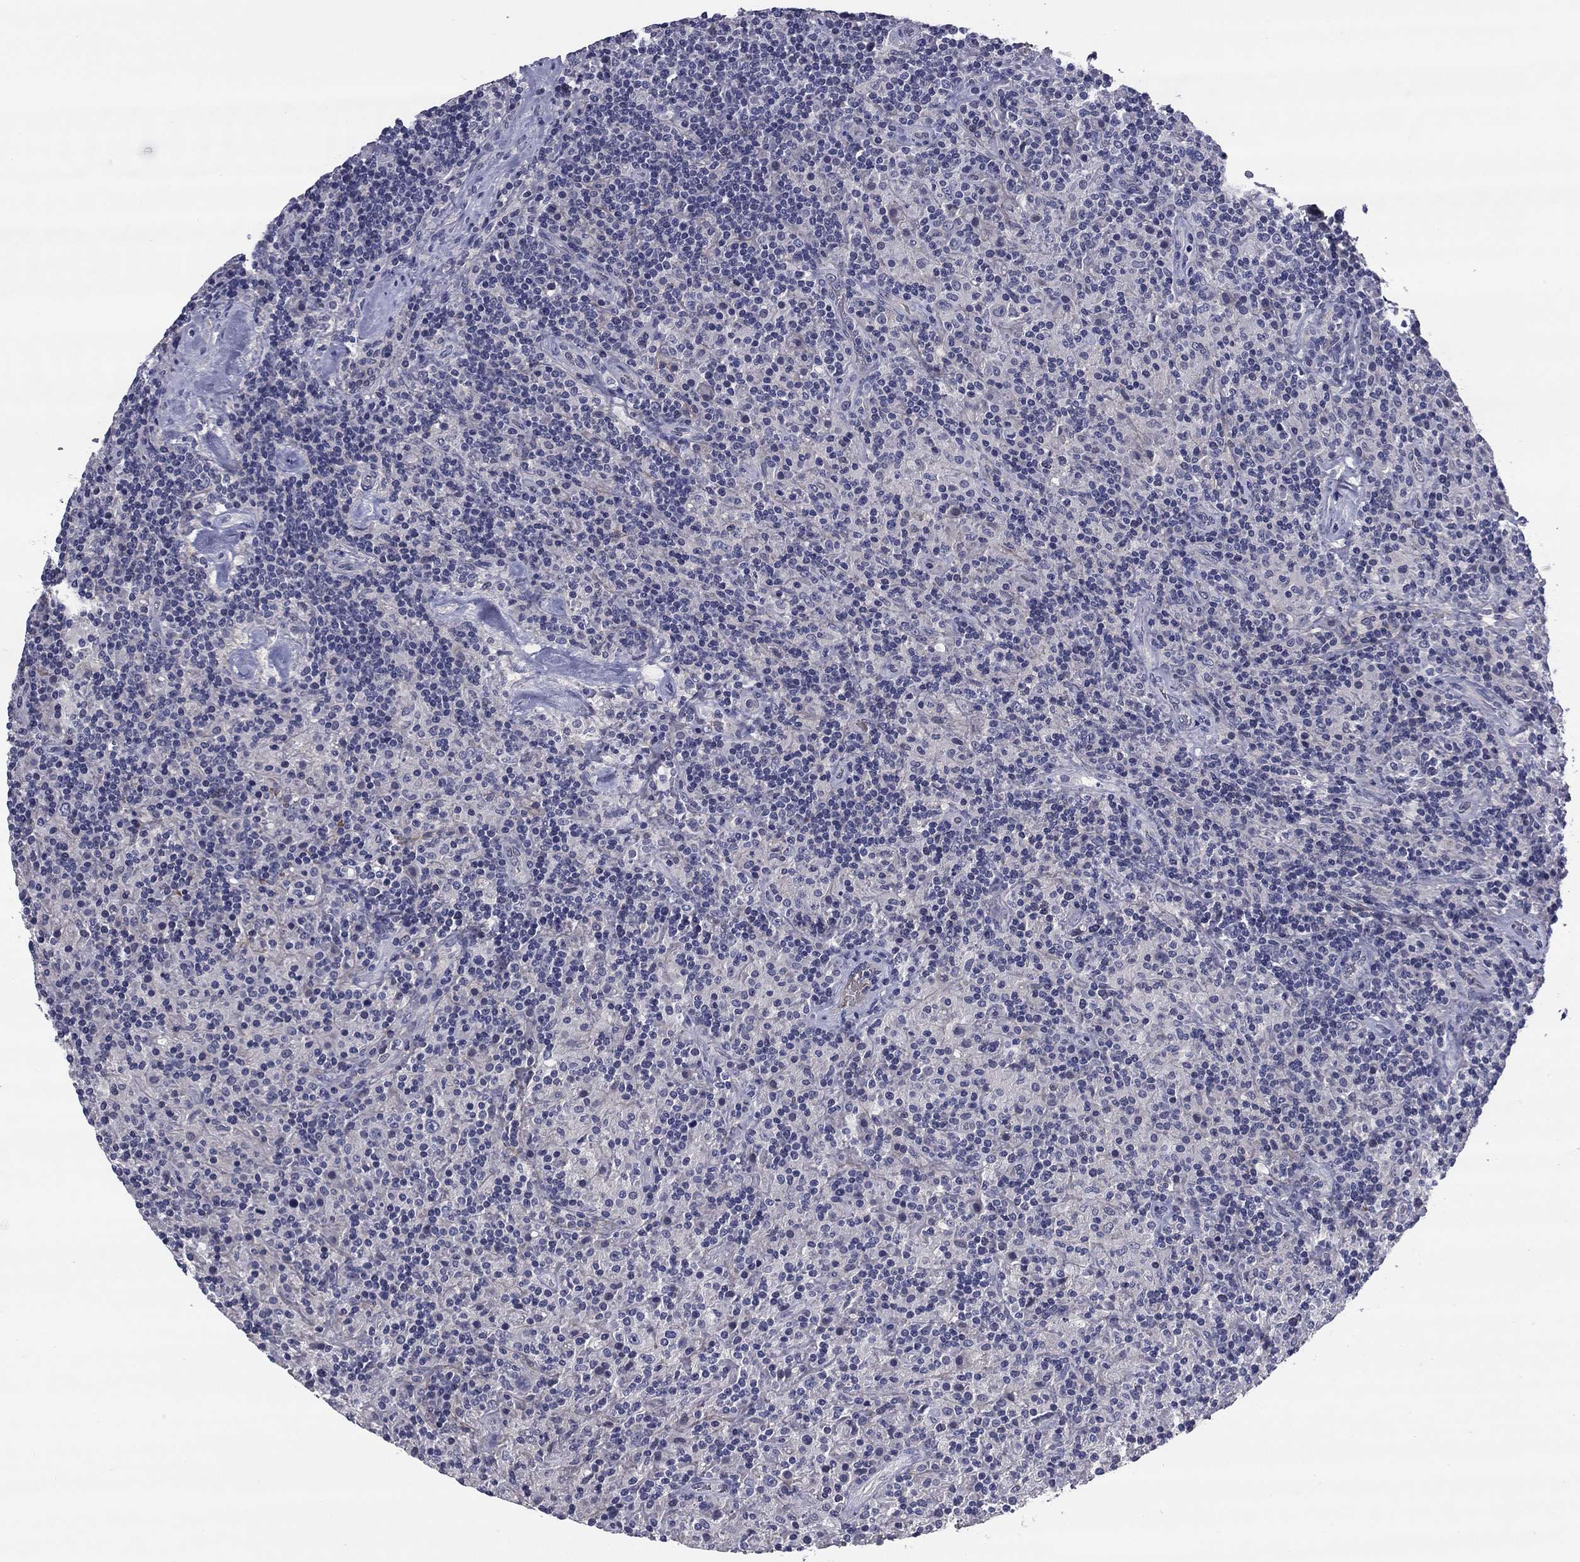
{"staining": {"intensity": "negative", "quantity": "none", "location": "none"}, "tissue": "lymphoma", "cell_type": "Tumor cells", "image_type": "cancer", "snomed": [{"axis": "morphology", "description": "Hodgkin's disease, NOS"}, {"axis": "topography", "description": "Lymph node"}], "caption": "A high-resolution micrograph shows immunohistochemistry (IHC) staining of Hodgkin's disease, which displays no significant staining in tumor cells. (DAB (3,3'-diaminobenzidine) immunohistochemistry (IHC), high magnification).", "gene": "REXO5", "patient": {"sex": "male", "age": 70}}